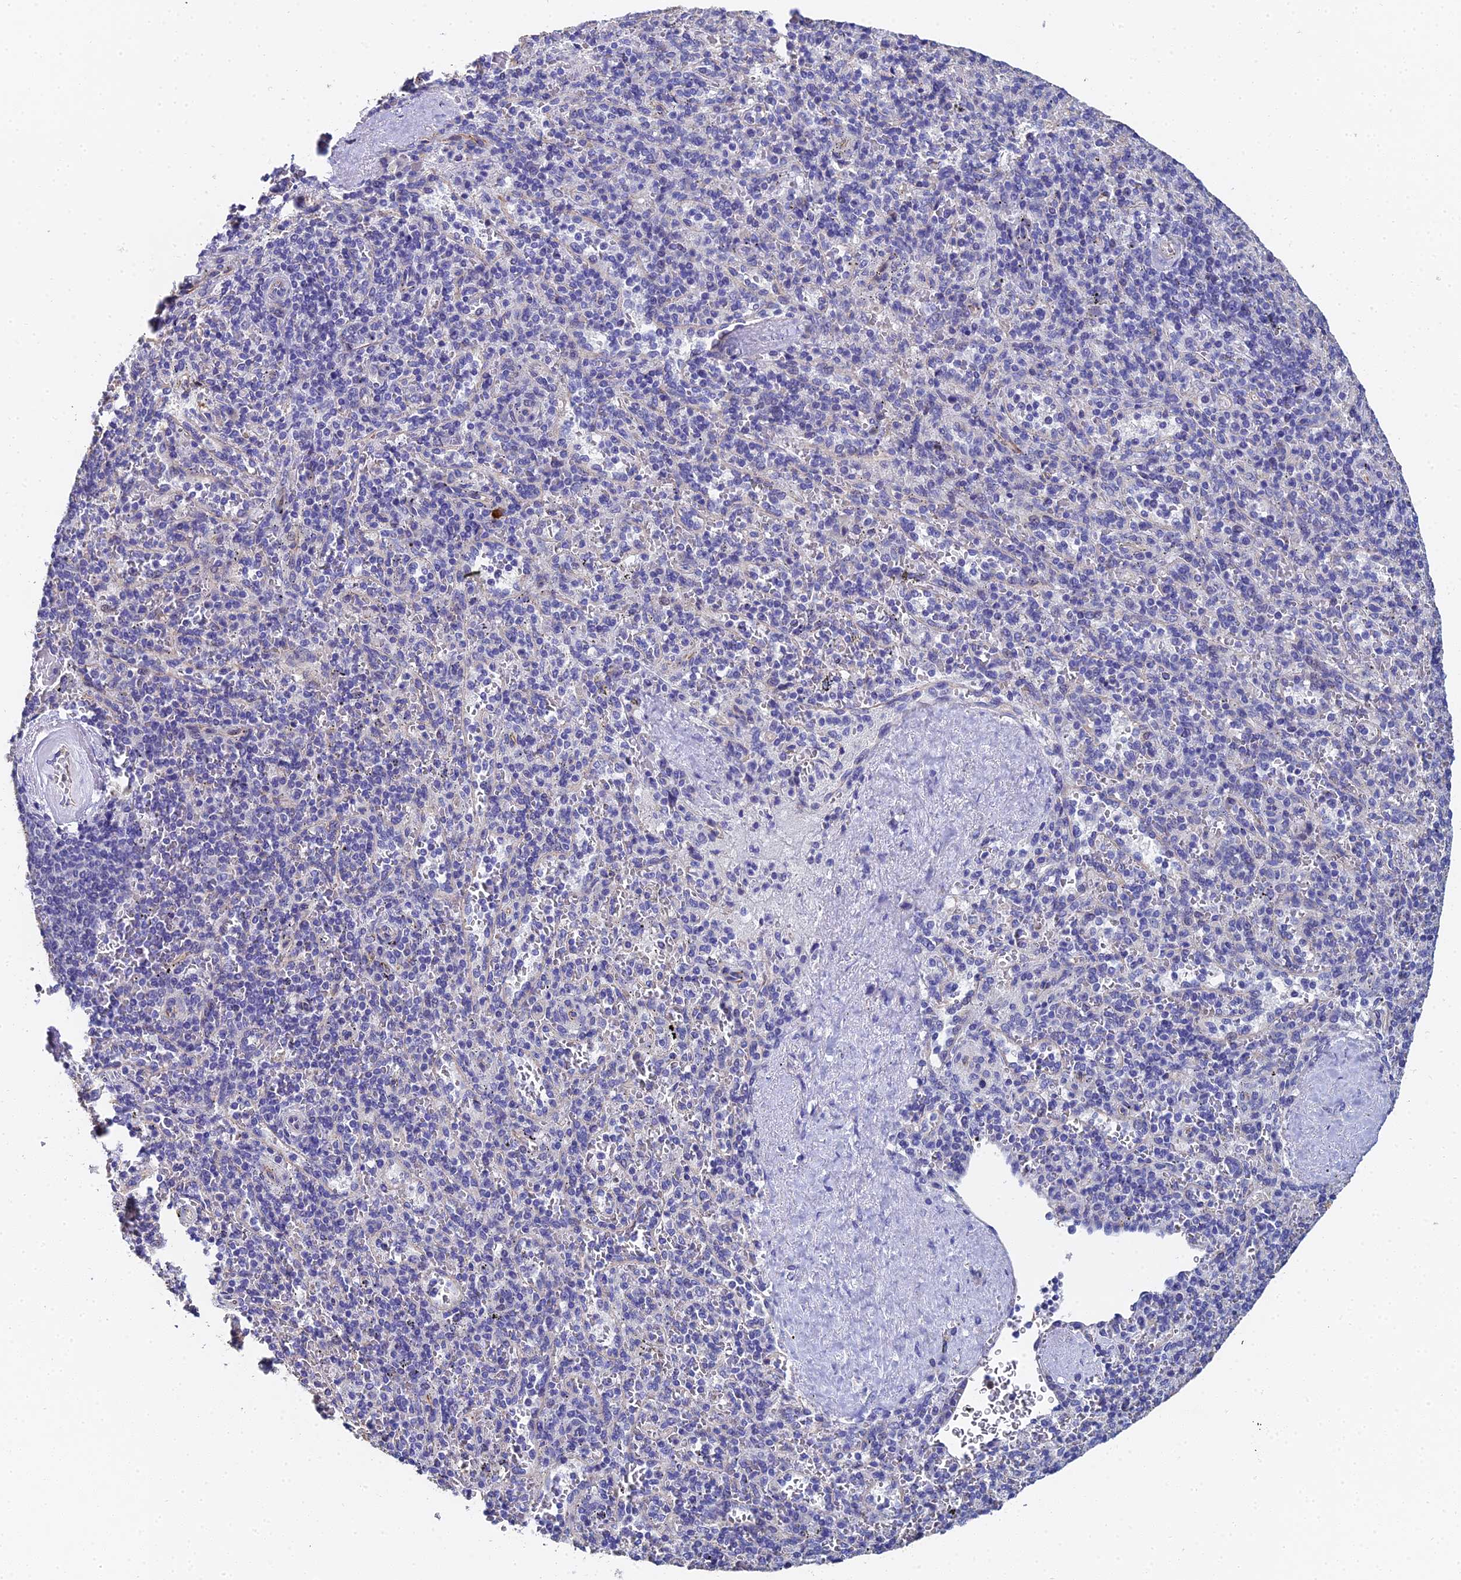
{"staining": {"intensity": "negative", "quantity": "none", "location": "none"}, "tissue": "spleen", "cell_type": "Cells in red pulp", "image_type": "normal", "snomed": [{"axis": "morphology", "description": "Normal tissue, NOS"}, {"axis": "topography", "description": "Spleen"}], "caption": "The image demonstrates no significant positivity in cells in red pulp of spleen.", "gene": "ENSG00000268674", "patient": {"sex": "male", "age": 82}}